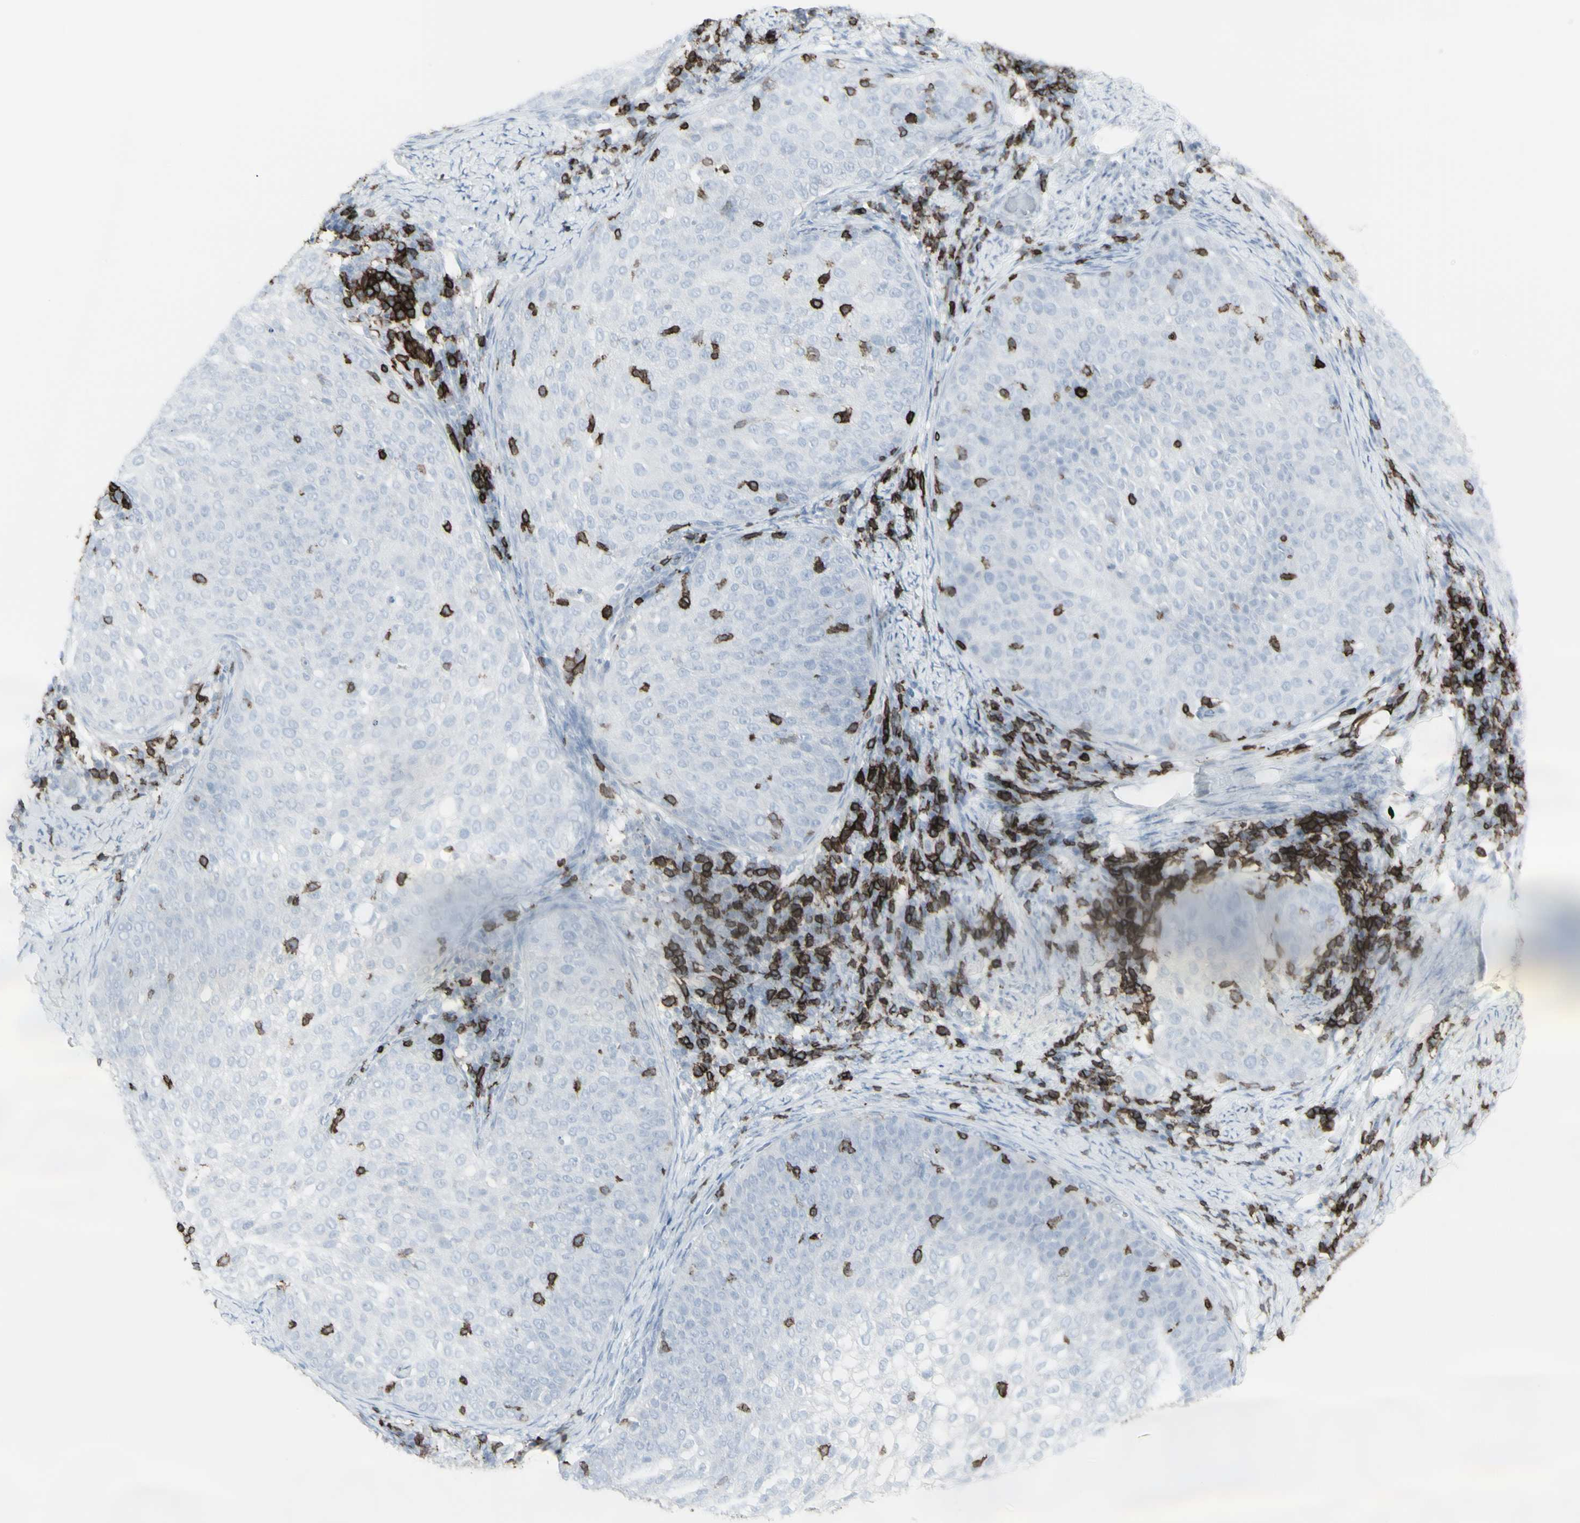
{"staining": {"intensity": "negative", "quantity": "none", "location": "none"}, "tissue": "cervical cancer", "cell_type": "Tumor cells", "image_type": "cancer", "snomed": [{"axis": "morphology", "description": "Squamous cell carcinoma, NOS"}, {"axis": "topography", "description": "Cervix"}], "caption": "This is an immunohistochemistry histopathology image of squamous cell carcinoma (cervical). There is no staining in tumor cells.", "gene": "CD247", "patient": {"sex": "female", "age": 51}}